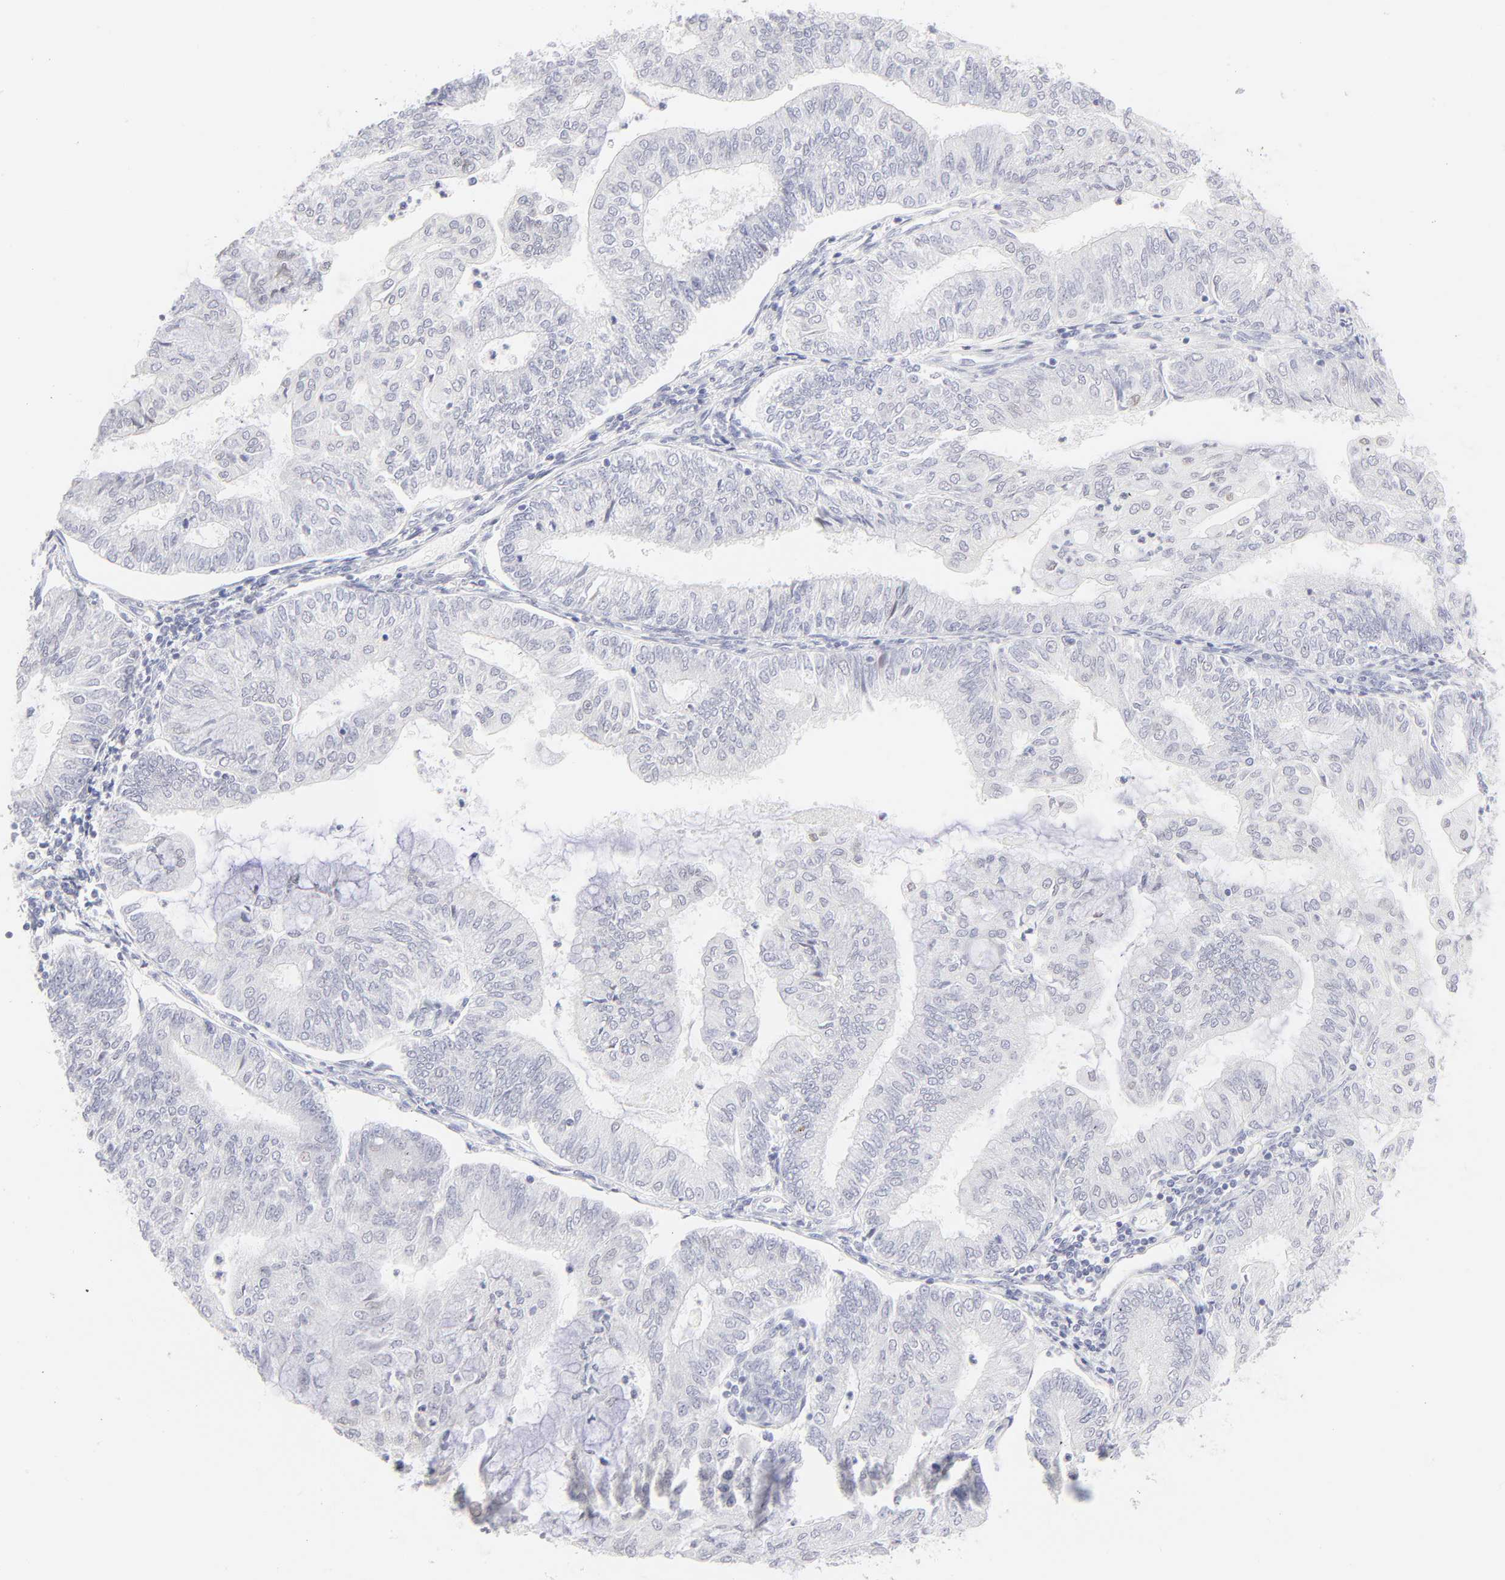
{"staining": {"intensity": "negative", "quantity": "none", "location": "none"}, "tissue": "endometrial cancer", "cell_type": "Tumor cells", "image_type": "cancer", "snomed": [{"axis": "morphology", "description": "Adenocarcinoma, NOS"}, {"axis": "topography", "description": "Endometrium"}], "caption": "Adenocarcinoma (endometrial) was stained to show a protein in brown. There is no significant staining in tumor cells.", "gene": "ELF3", "patient": {"sex": "female", "age": 59}}